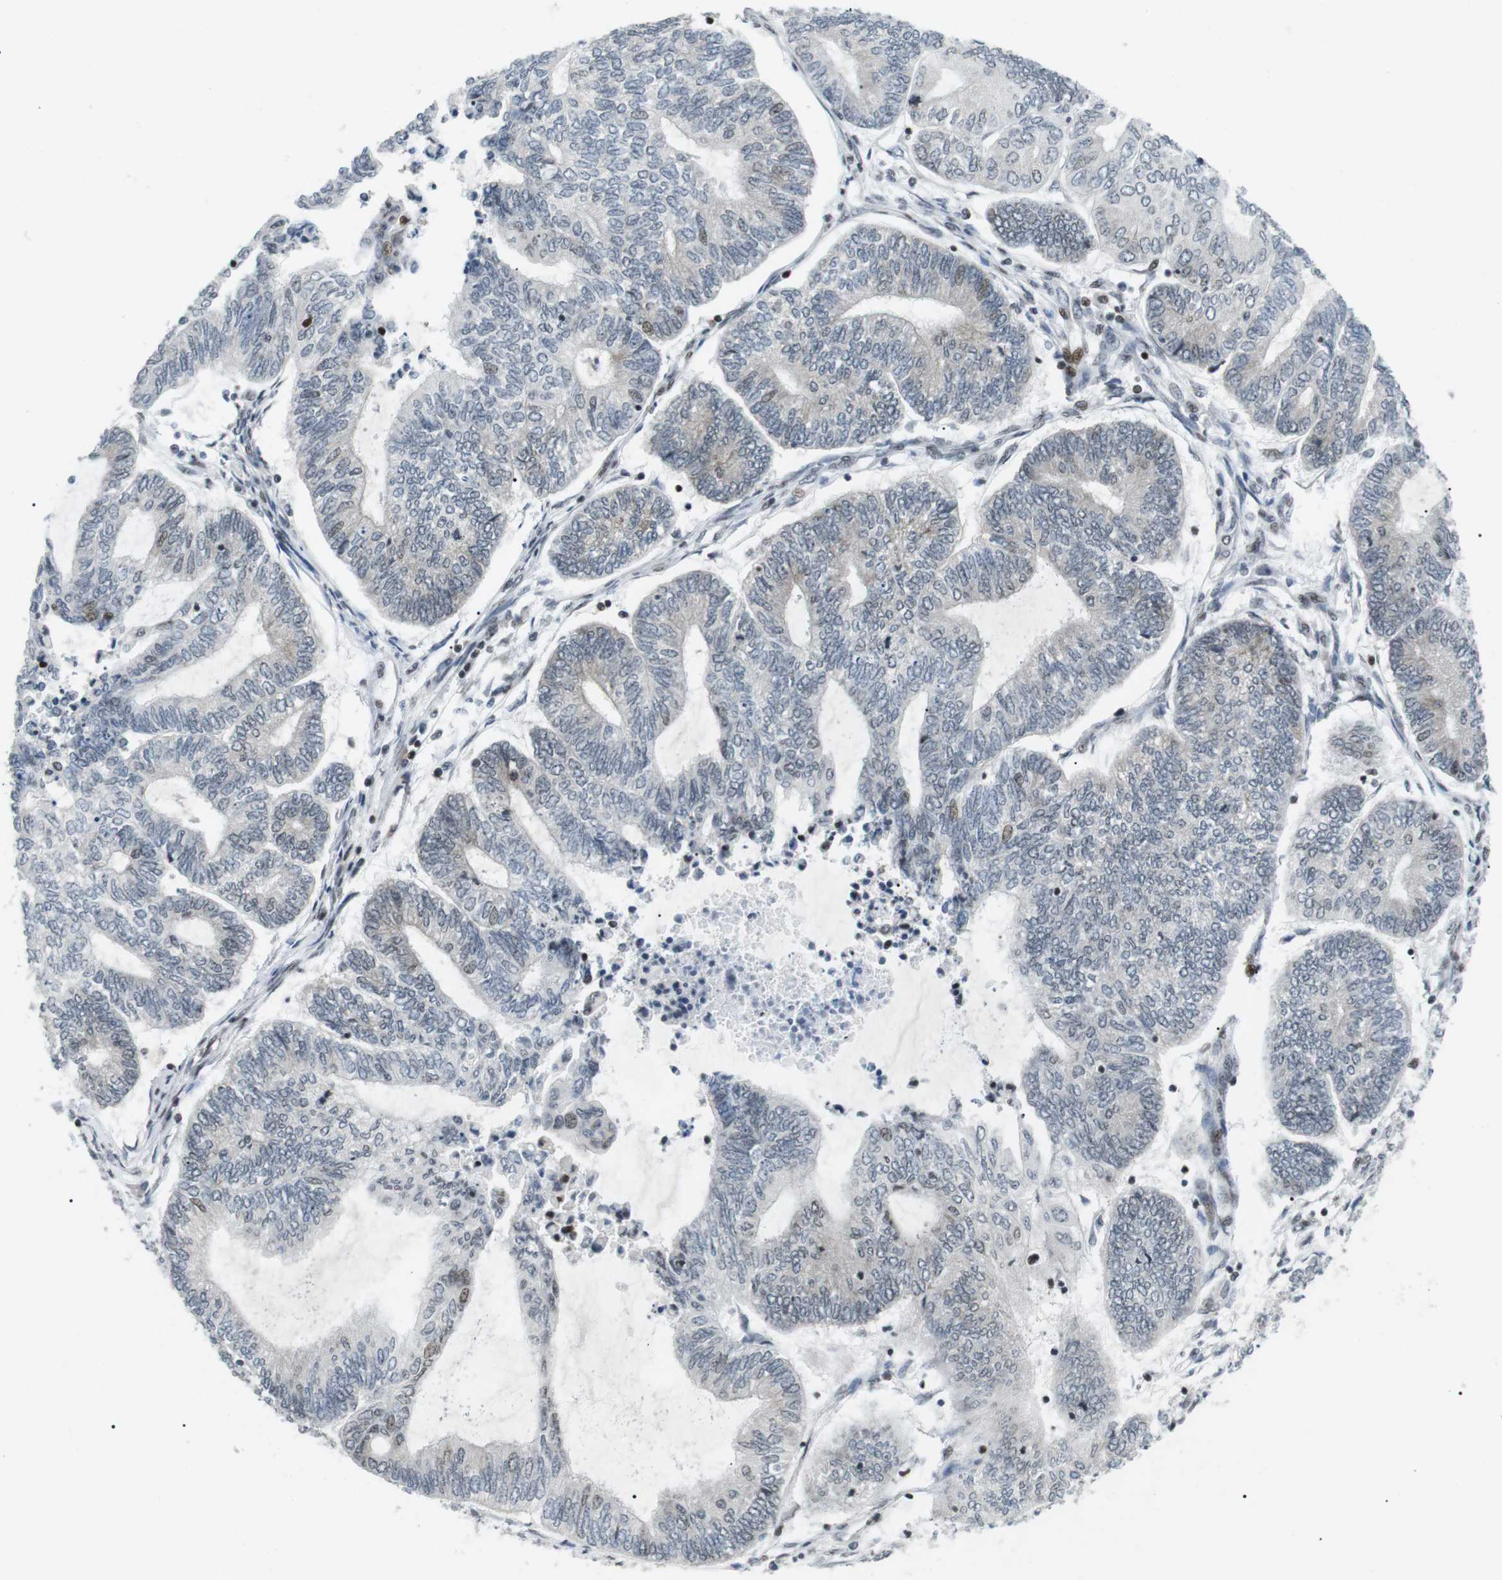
{"staining": {"intensity": "moderate", "quantity": "<25%", "location": "nuclear"}, "tissue": "endometrial cancer", "cell_type": "Tumor cells", "image_type": "cancer", "snomed": [{"axis": "morphology", "description": "Adenocarcinoma, NOS"}, {"axis": "topography", "description": "Uterus"}, {"axis": "topography", "description": "Endometrium"}], "caption": "Protein analysis of adenocarcinoma (endometrial) tissue shows moderate nuclear staining in about <25% of tumor cells.", "gene": "CDC27", "patient": {"sex": "female", "age": 70}}